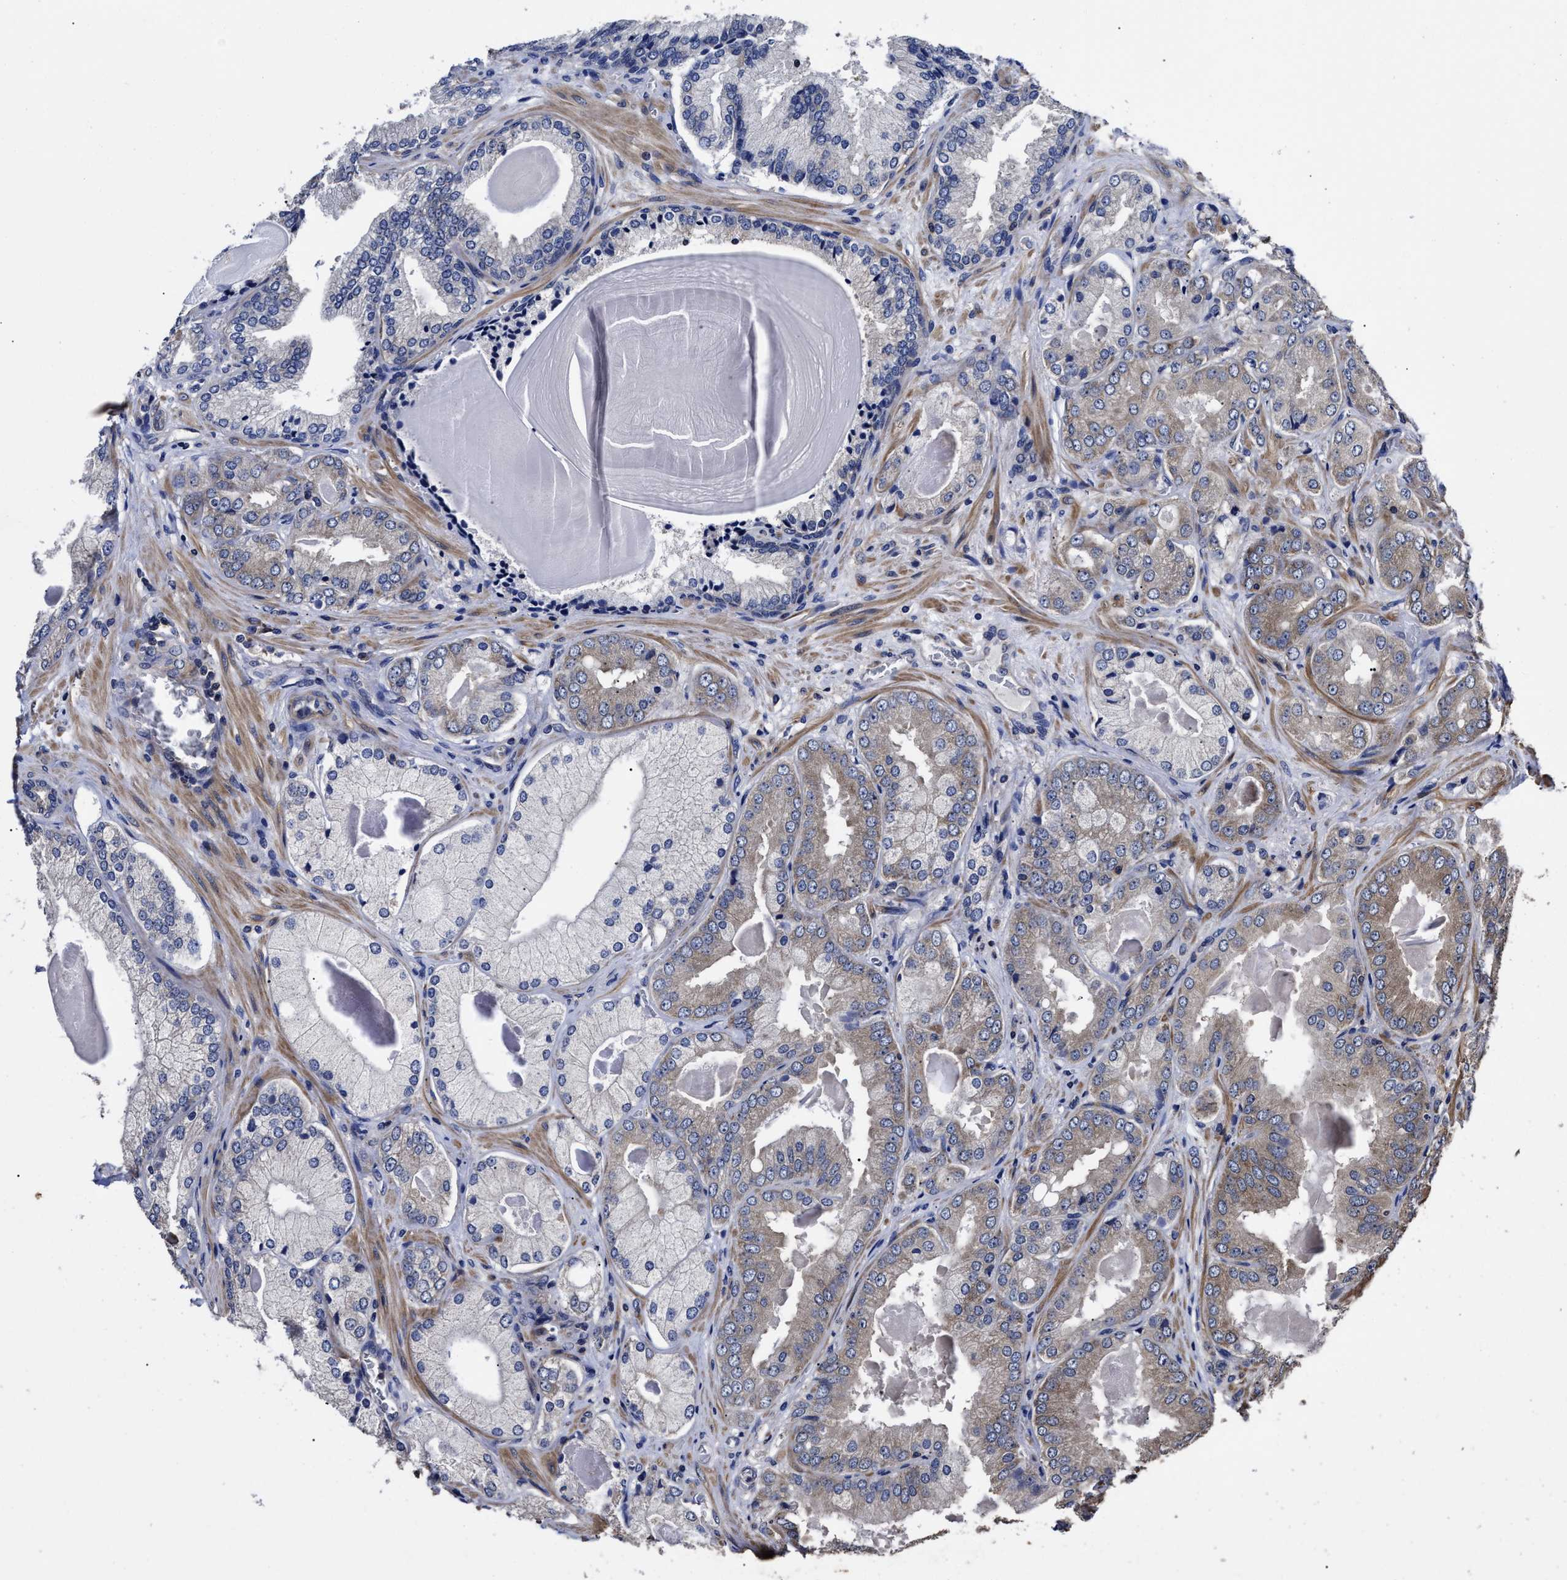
{"staining": {"intensity": "moderate", "quantity": "25%-75%", "location": "cytoplasmic/membranous"}, "tissue": "prostate cancer", "cell_type": "Tumor cells", "image_type": "cancer", "snomed": [{"axis": "morphology", "description": "Adenocarcinoma, Low grade"}, {"axis": "topography", "description": "Prostate"}], "caption": "Prostate cancer stained with a protein marker demonstrates moderate staining in tumor cells.", "gene": "AVEN", "patient": {"sex": "male", "age": 65}}